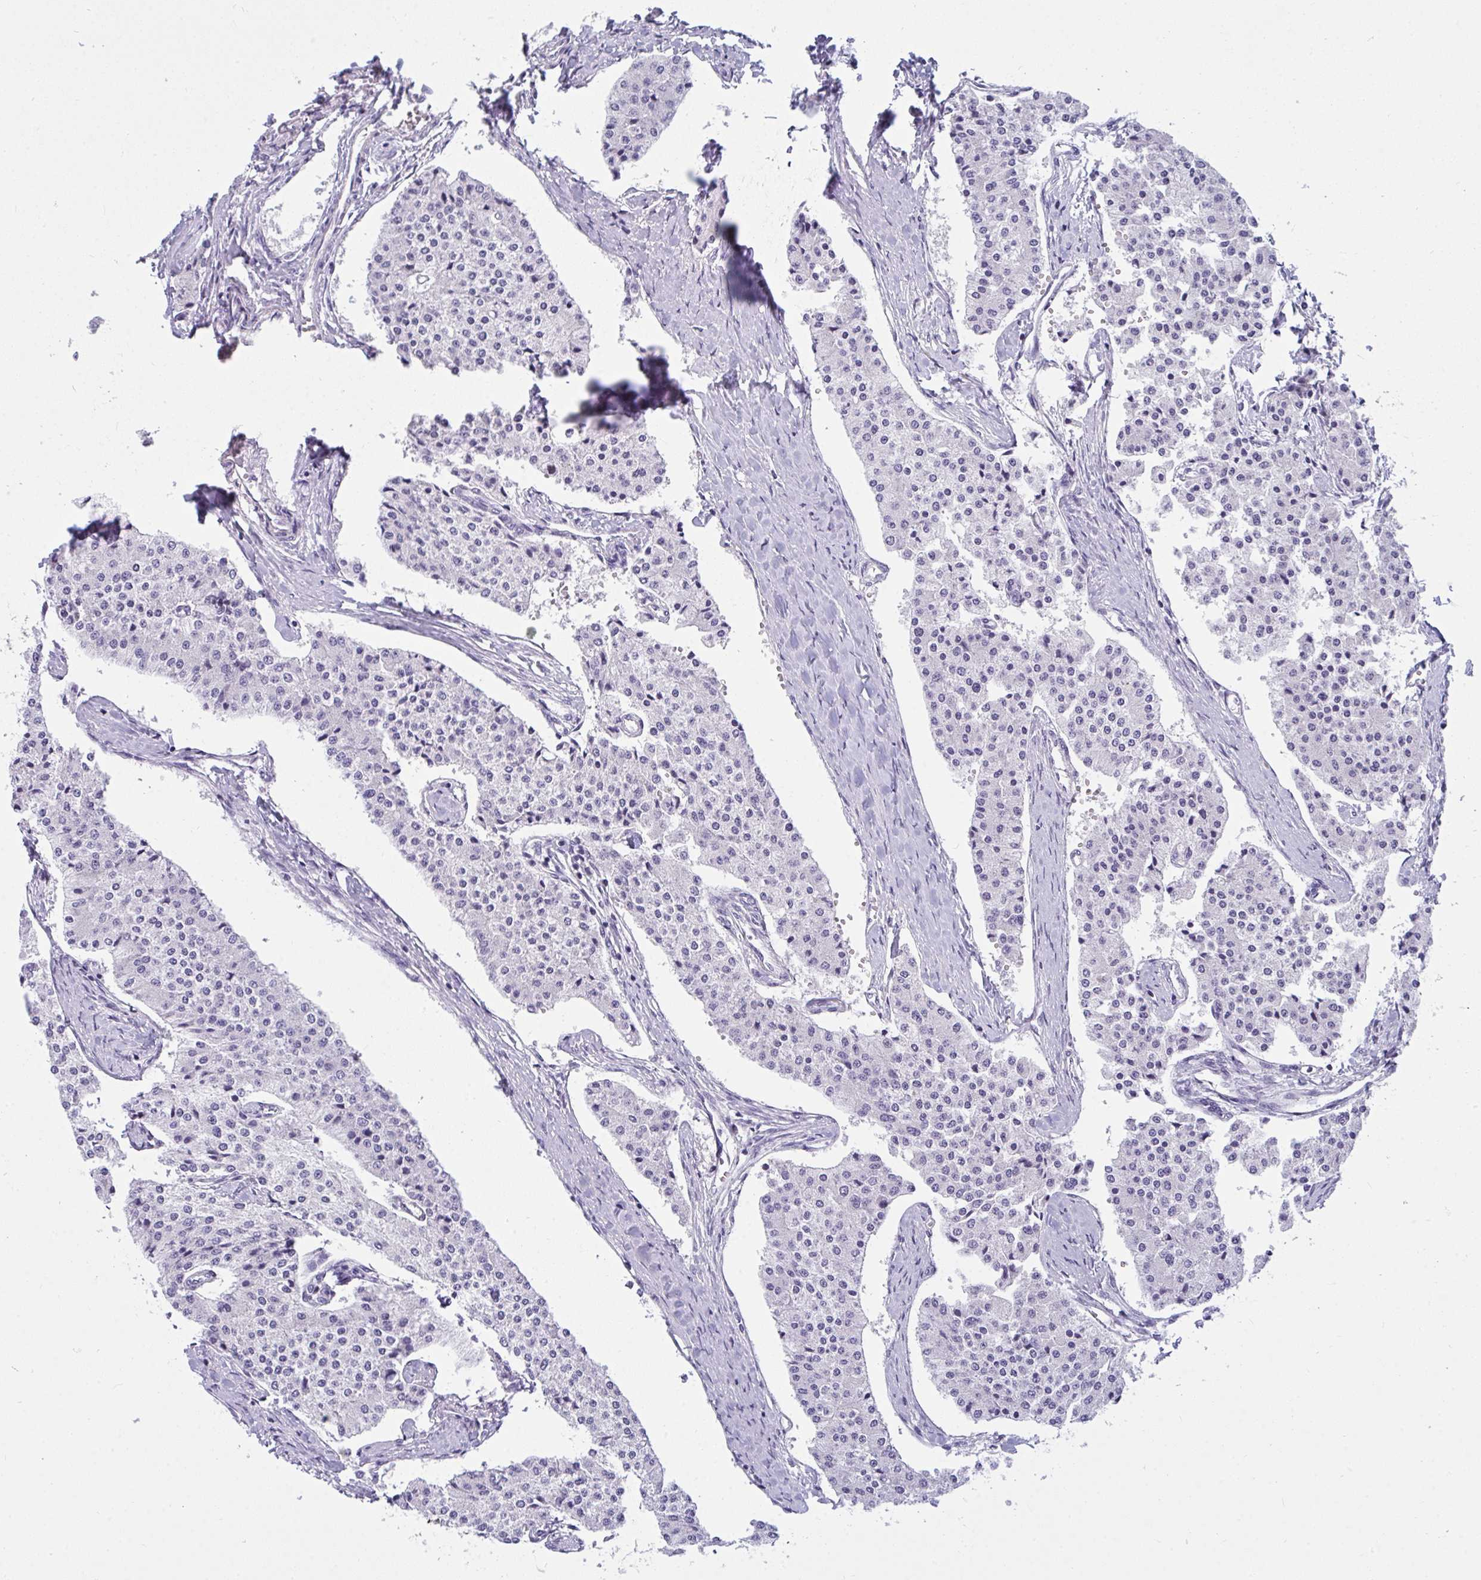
{"staining": {"intensity": "negative", "quantity": "none", "location": "none"}, "tissue": "carcinoid", "cell_type": "Tumor cells", "image_type": "cancer", "snomed": [{"axis": "morphology", "description": "Carcinoid, malignant, NOS"}, {"axis": "topography", "description": "Colon"}], "caption": "The histopathology image demonstrates no staining of tumor cells in carcinoid (malignant).", "gene": "SUZ12", "patient": {"sex": "female", "age": 52}}